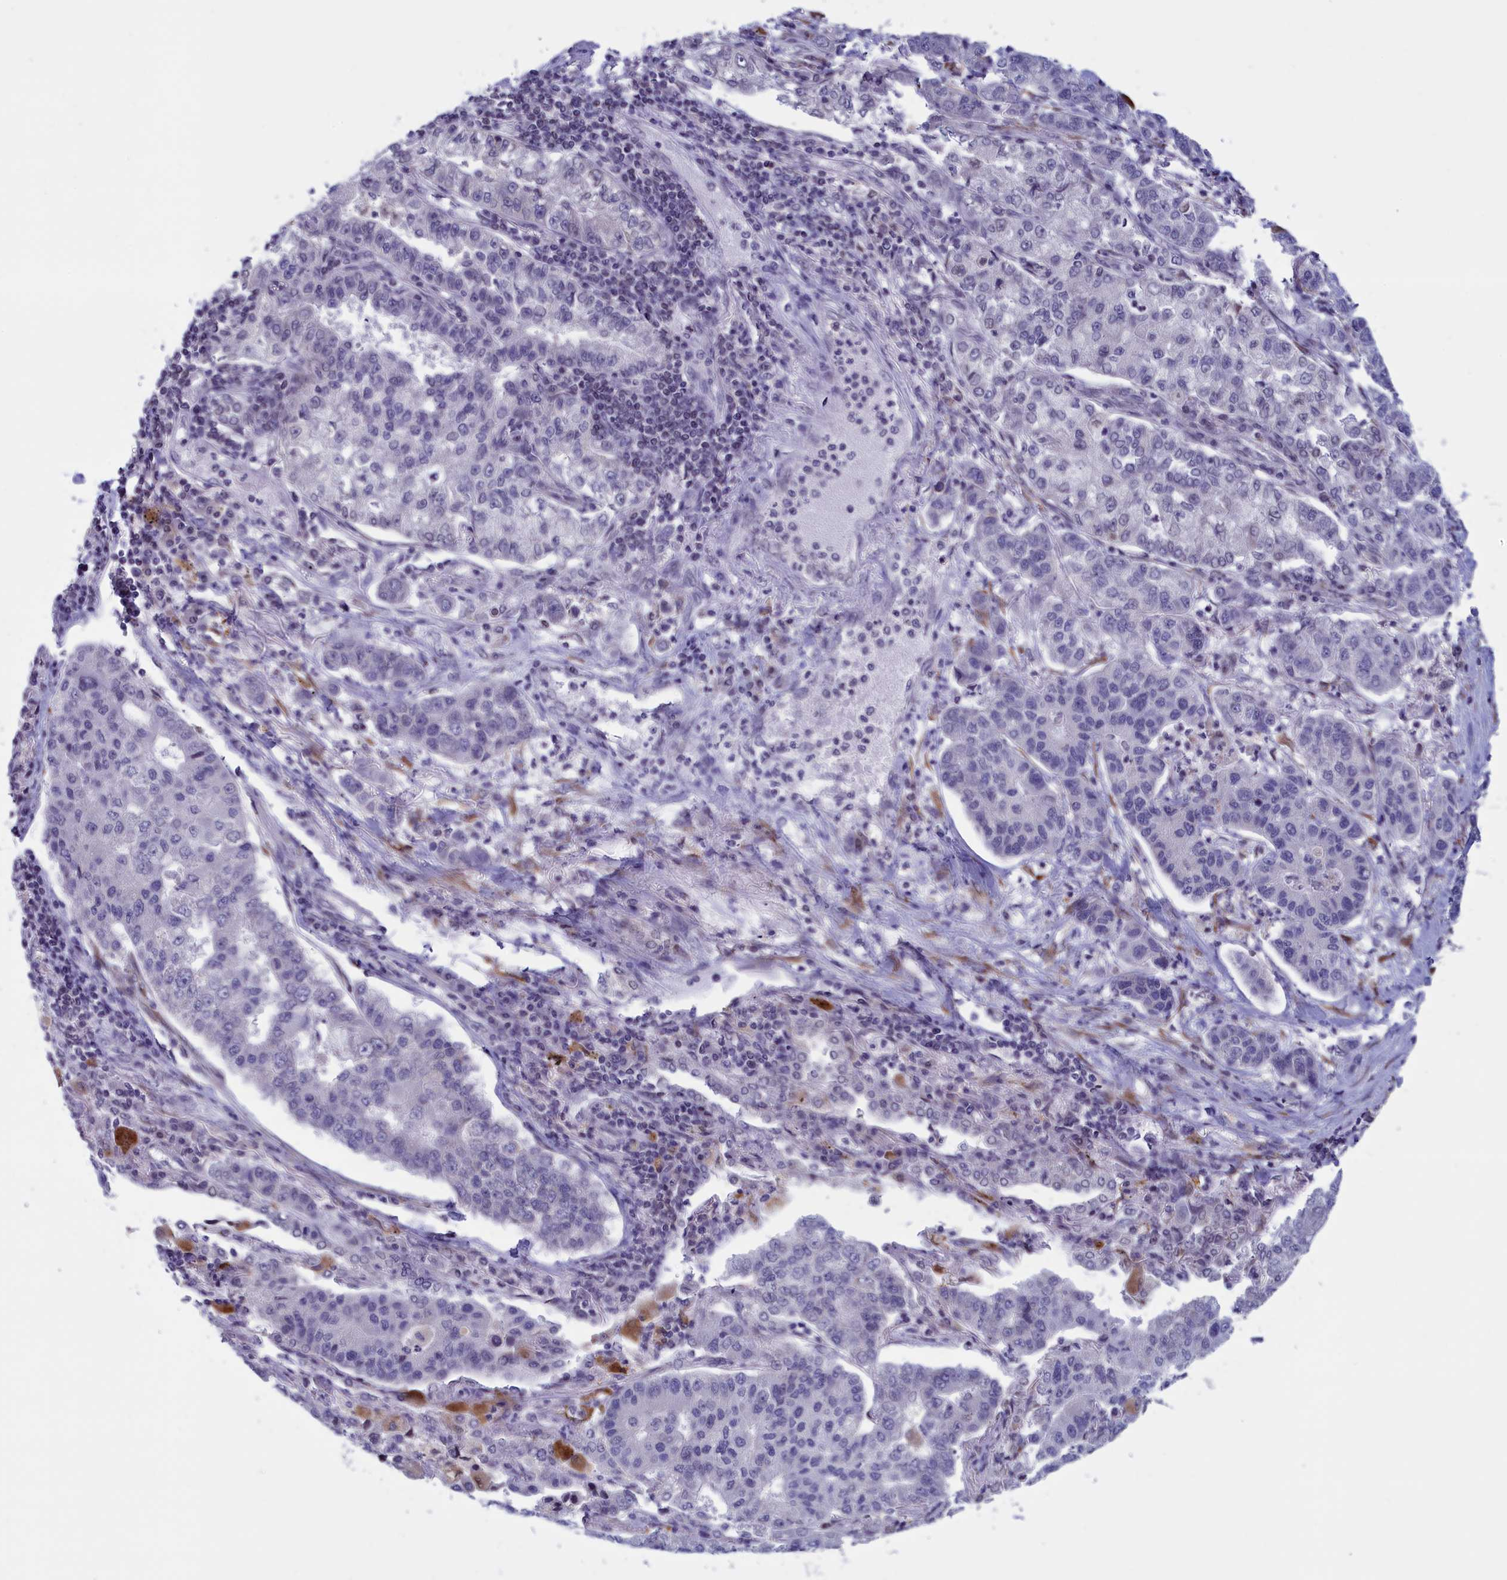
{"staining": {"intensity": "negative", "quantity": "none", "location": "none"}, "tissue": "lung cancer", "cell_type": "Tumor cells", "image_type": "cancer", "snomed": [{"axis": "morphology", "description": "Adenocarcinoma, NOS"}, {"axis": "topography", "description": "Lung"}], "caption": "A micrograph of lung adenocarcinoma stained for a protein demonstrates no brown staining in tumor cells.", "gene": "PARS2", "patient": {"sex": "male", "age": 49}}